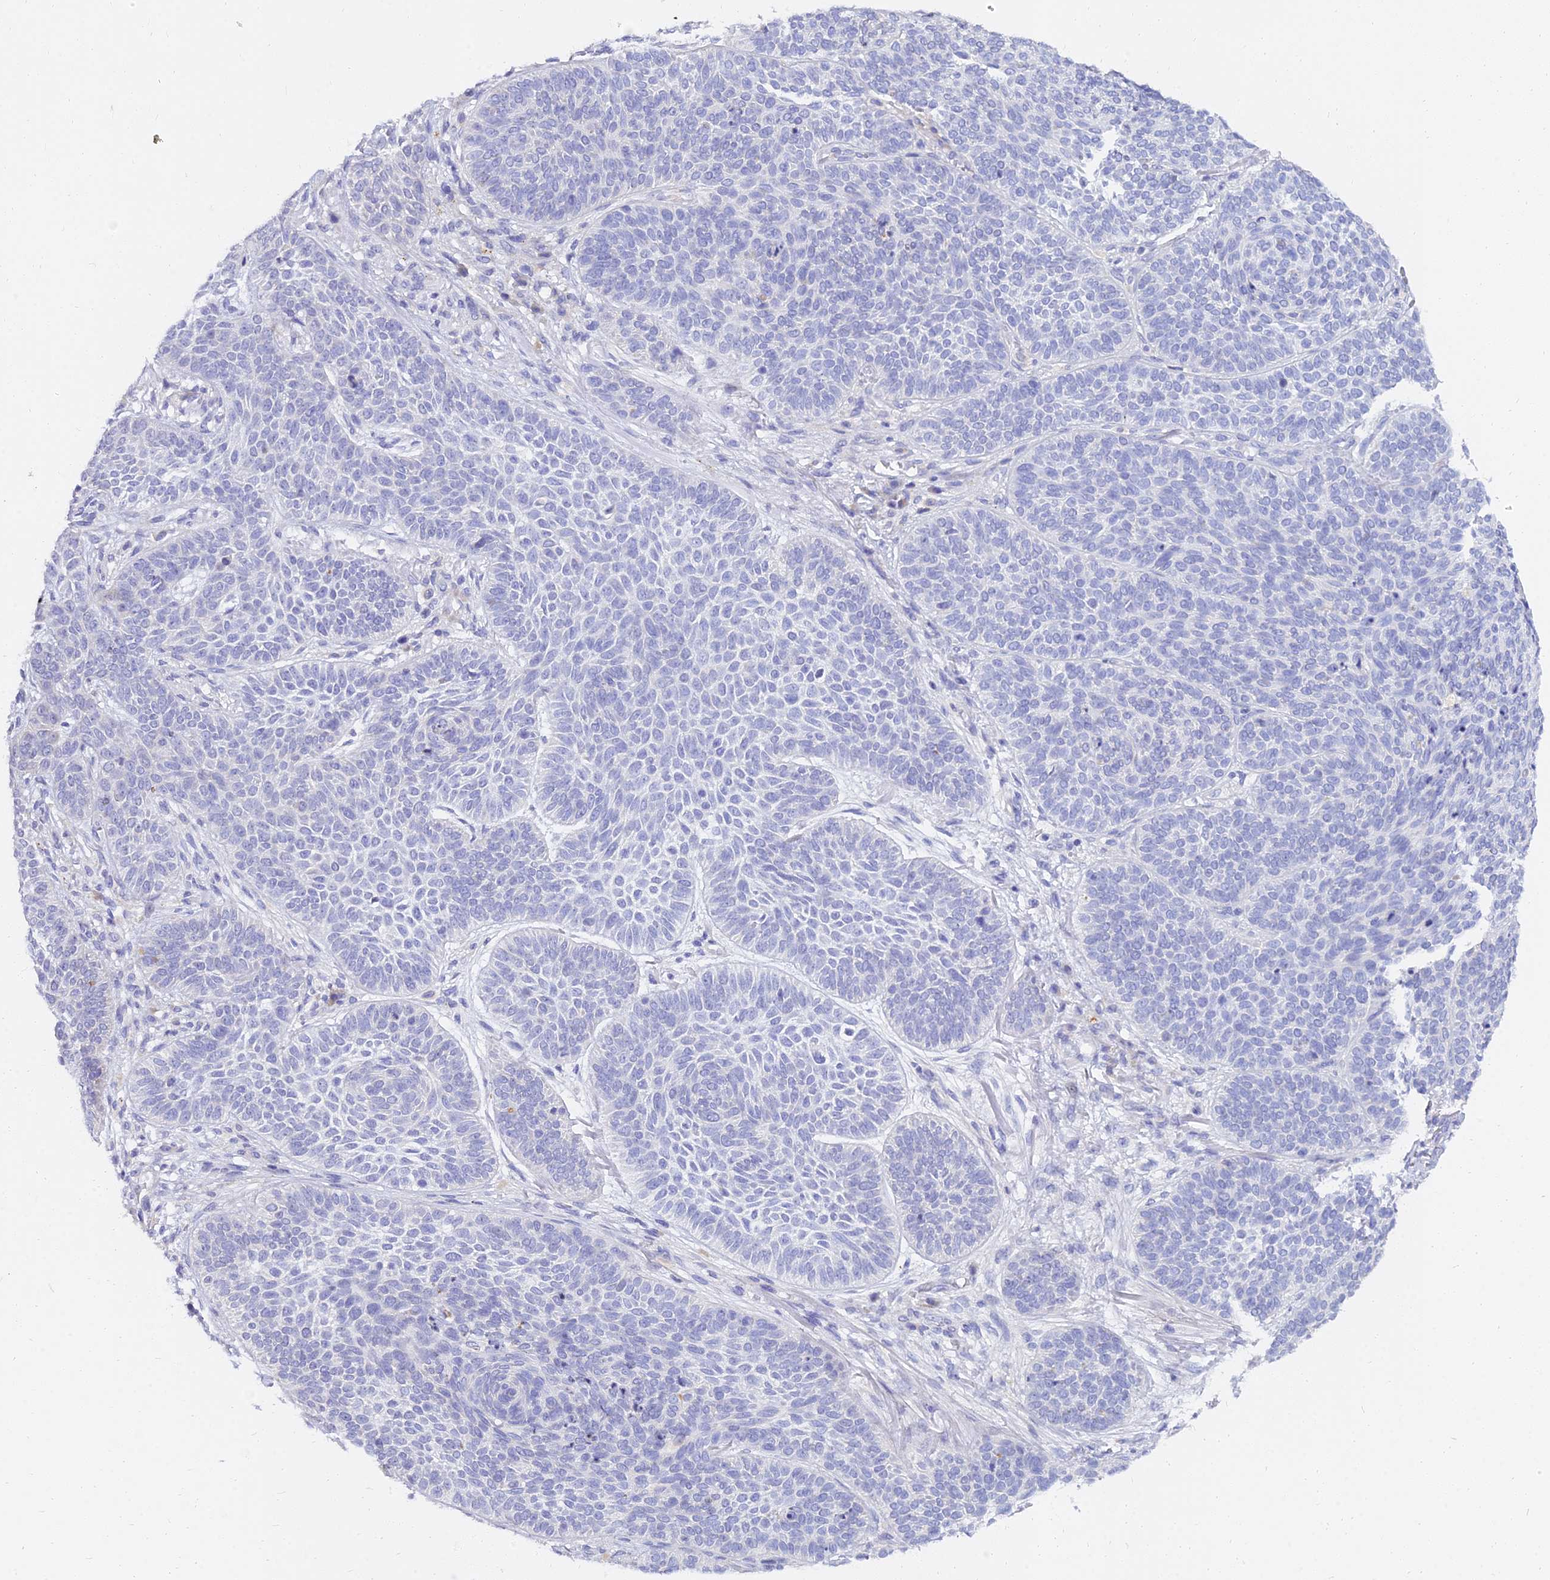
{"staining": {"intensity": "negative", "quantity": "none", "location": "none"}, "tissue": "skin cancer", "cell_type": "Tumor cells", "image_type": "cancer", "snomed": [{"axis": "morphology", "description": "Basal cell carcinoma"}, {"axis": "topography", "description": "Skin"}], "caption": "Immunohistochemical staining of skin cancer demonstrates no significant staining in tumor cells.", "gene": "VWC2L", "patient": {"sex": "male", "age": 85}}